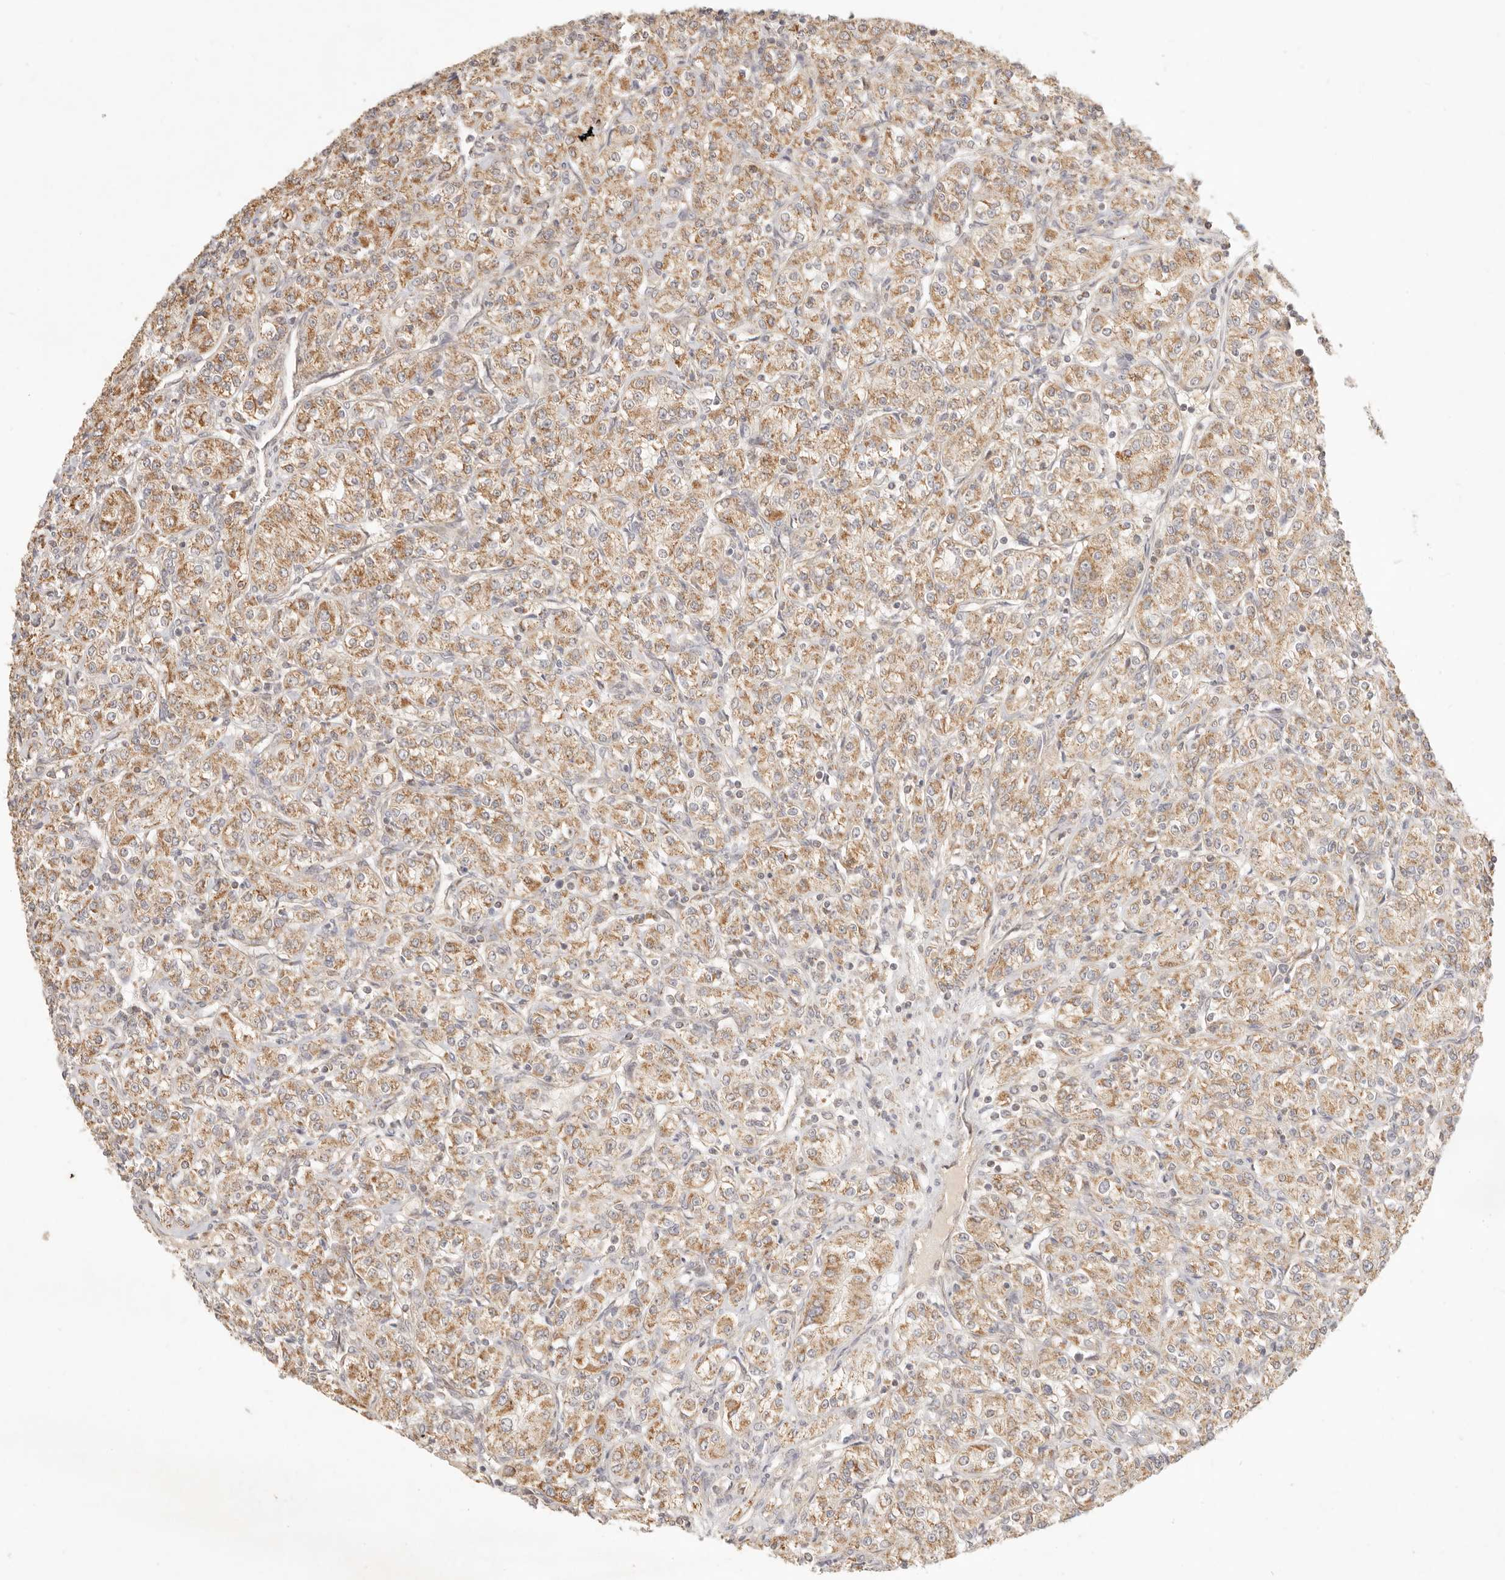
{"staining": {"intensity": "moderate", "quantity": ">75%", "location": "cytoplasmic/membranous"}, "tissue": "renal cancer", "cell_type": "Tumor cells", "image_type": "cancer", "snomed": [{"axis": "morphology", "description": "Adenocarcinoma, NOS"}, {"axis": "topography", "description": "Kidney"}], "caption": "Protein expression analysis of renal cancer (adenocarcinoma) shows moderate cytoplasmic/membranous expression in about >75% of tumor cells. Nuclei are stained in blue.", "gene": "CPLANE2", "patient": {"sex": "male", "age": 77}}